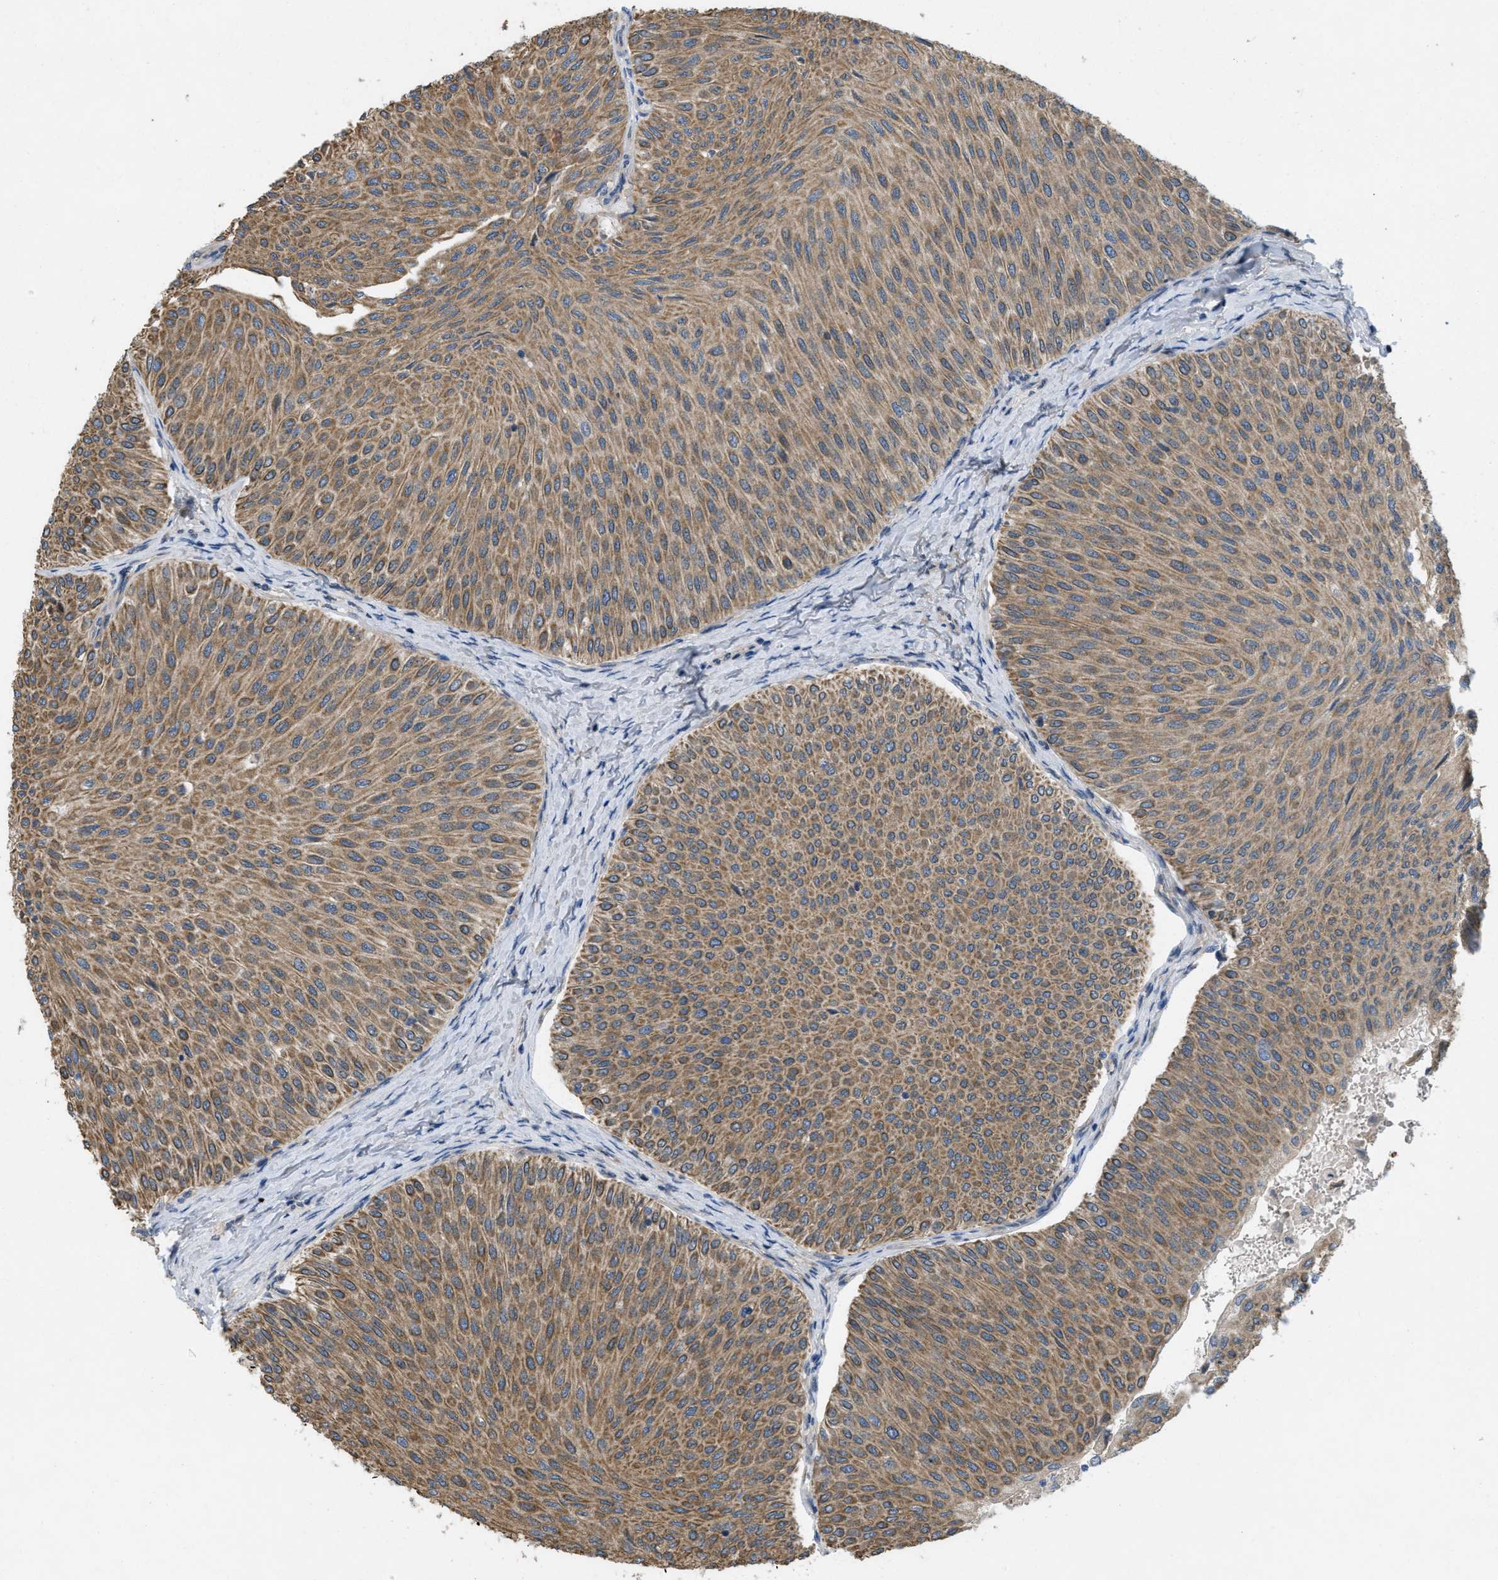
{"staining": {"intensity": "moderate", "quantity": ">75%", "location": "cytoplasmic/membranous"}, "tissue": "urothelial cancer", "cell_type": "Tumor cells", "image_type": "cancer", "snomed": [{"axis": "morphology", "description": "Urothelial carcinoma, Low grade"}, {"axis": "topography", "description": "Urinary bladder"}], "caption": "Immunohistochemistry (IHC) photomicrograph of urothelial cancer stained for a protein (brown), which shows medium levels of moderate cytoplasmic/membranous expression in approximately >75% of tumor cells.", "gene": "IFNLR1", "patient": {"sex": "male", "age": 78}}